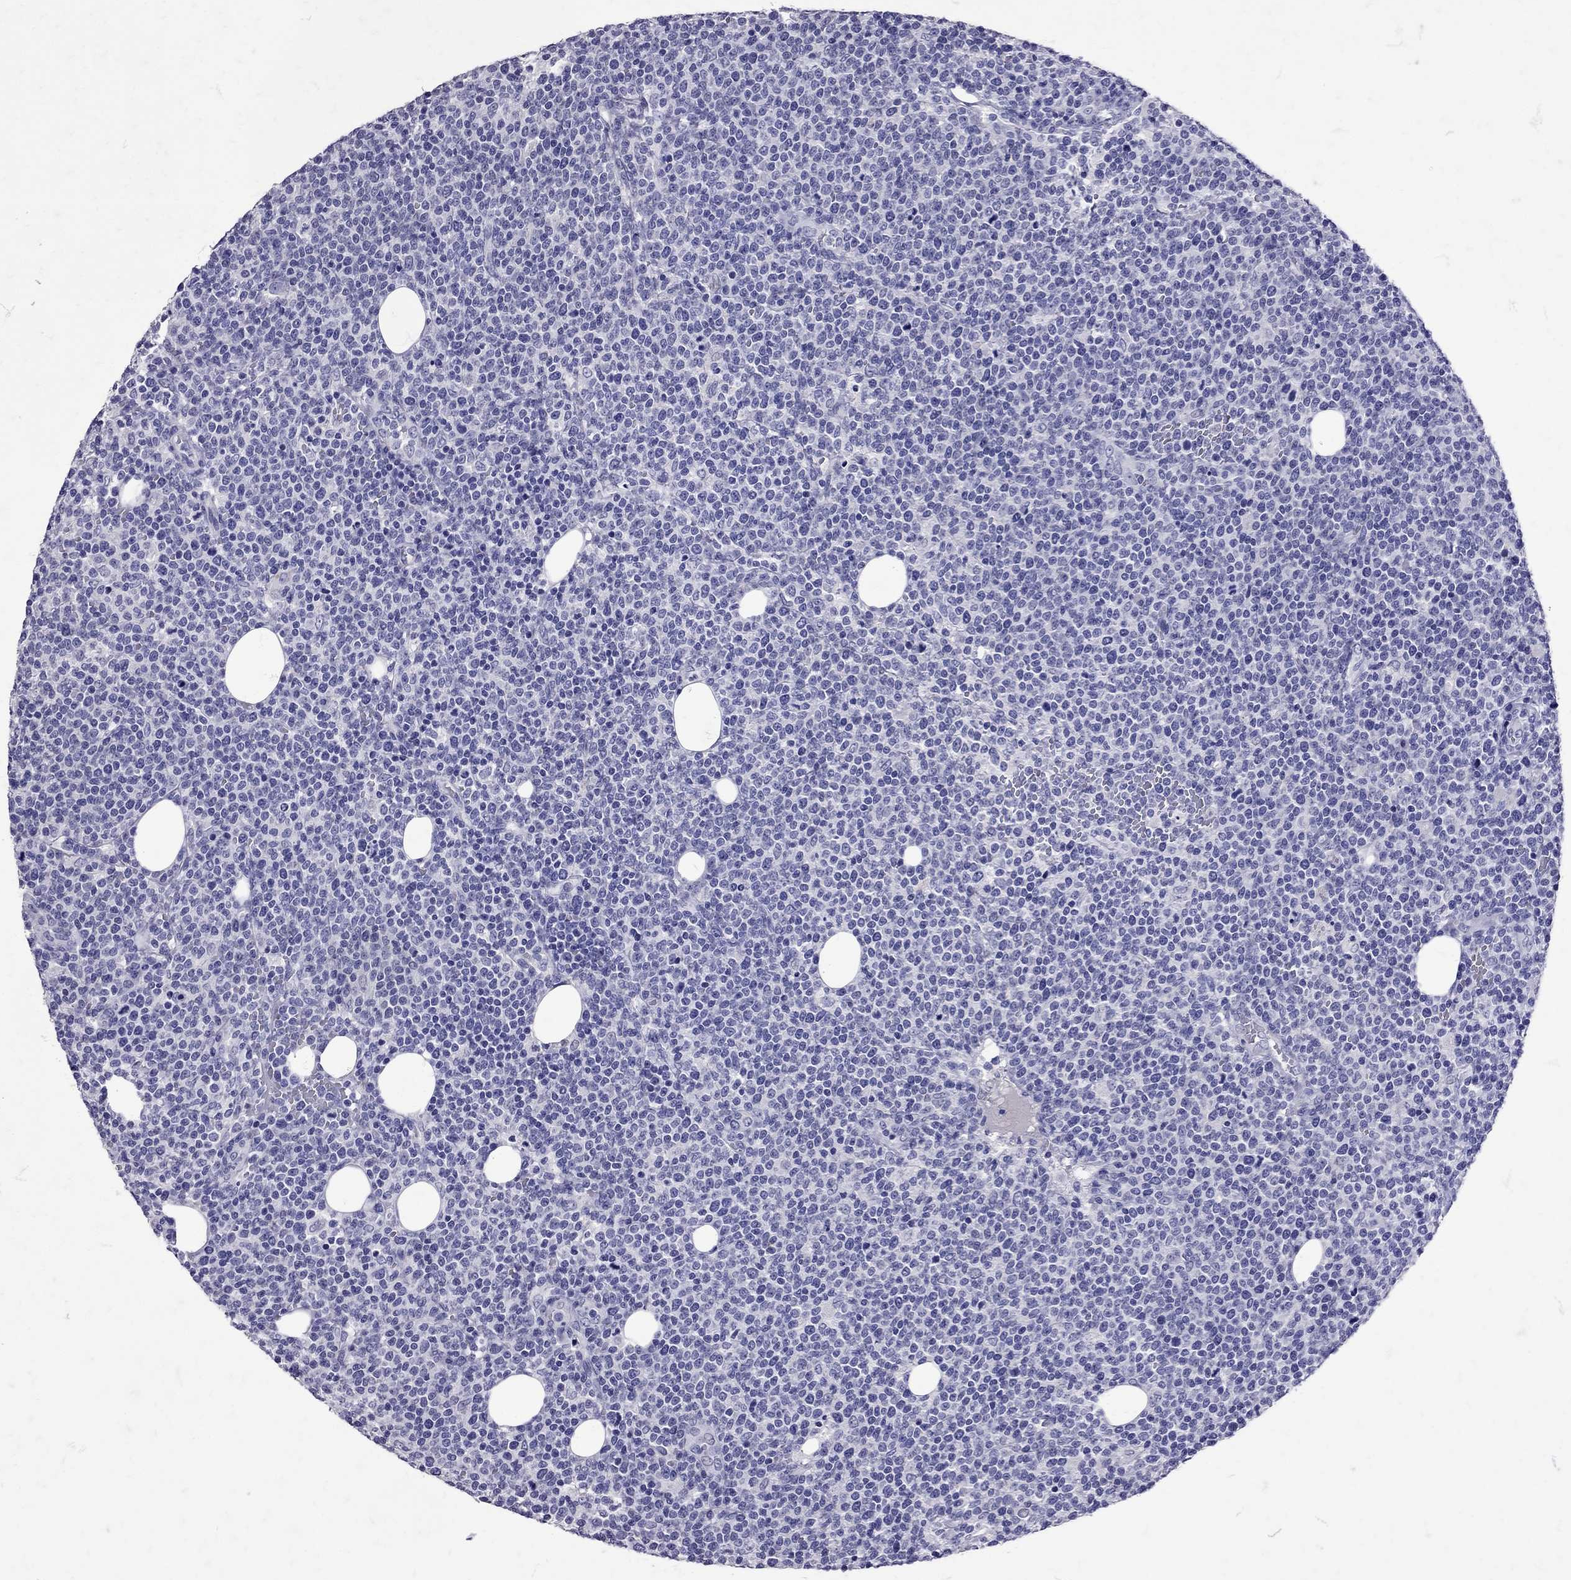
{"staining": {"intensity": "negative", "quantity": "none", "location": "none"}, "tissue": "lymphoma", "cell_type": "Tumor cells", "image_type": "cancer", "snomed": [{"axis": "morphology", "description": "Malignant lymphoma, non-Hodgkin's type, High grade"}, {"axis": "topography", "description": "Lymph node"}], "caption": "High magnification brightfield microscopy of lymphoma stained with DAB (brown) and counterstained with hematoxylin (blue): tumor cells show no significant expression.", "gene": "SST", "patient": {"sex": "male", "age": 61}}